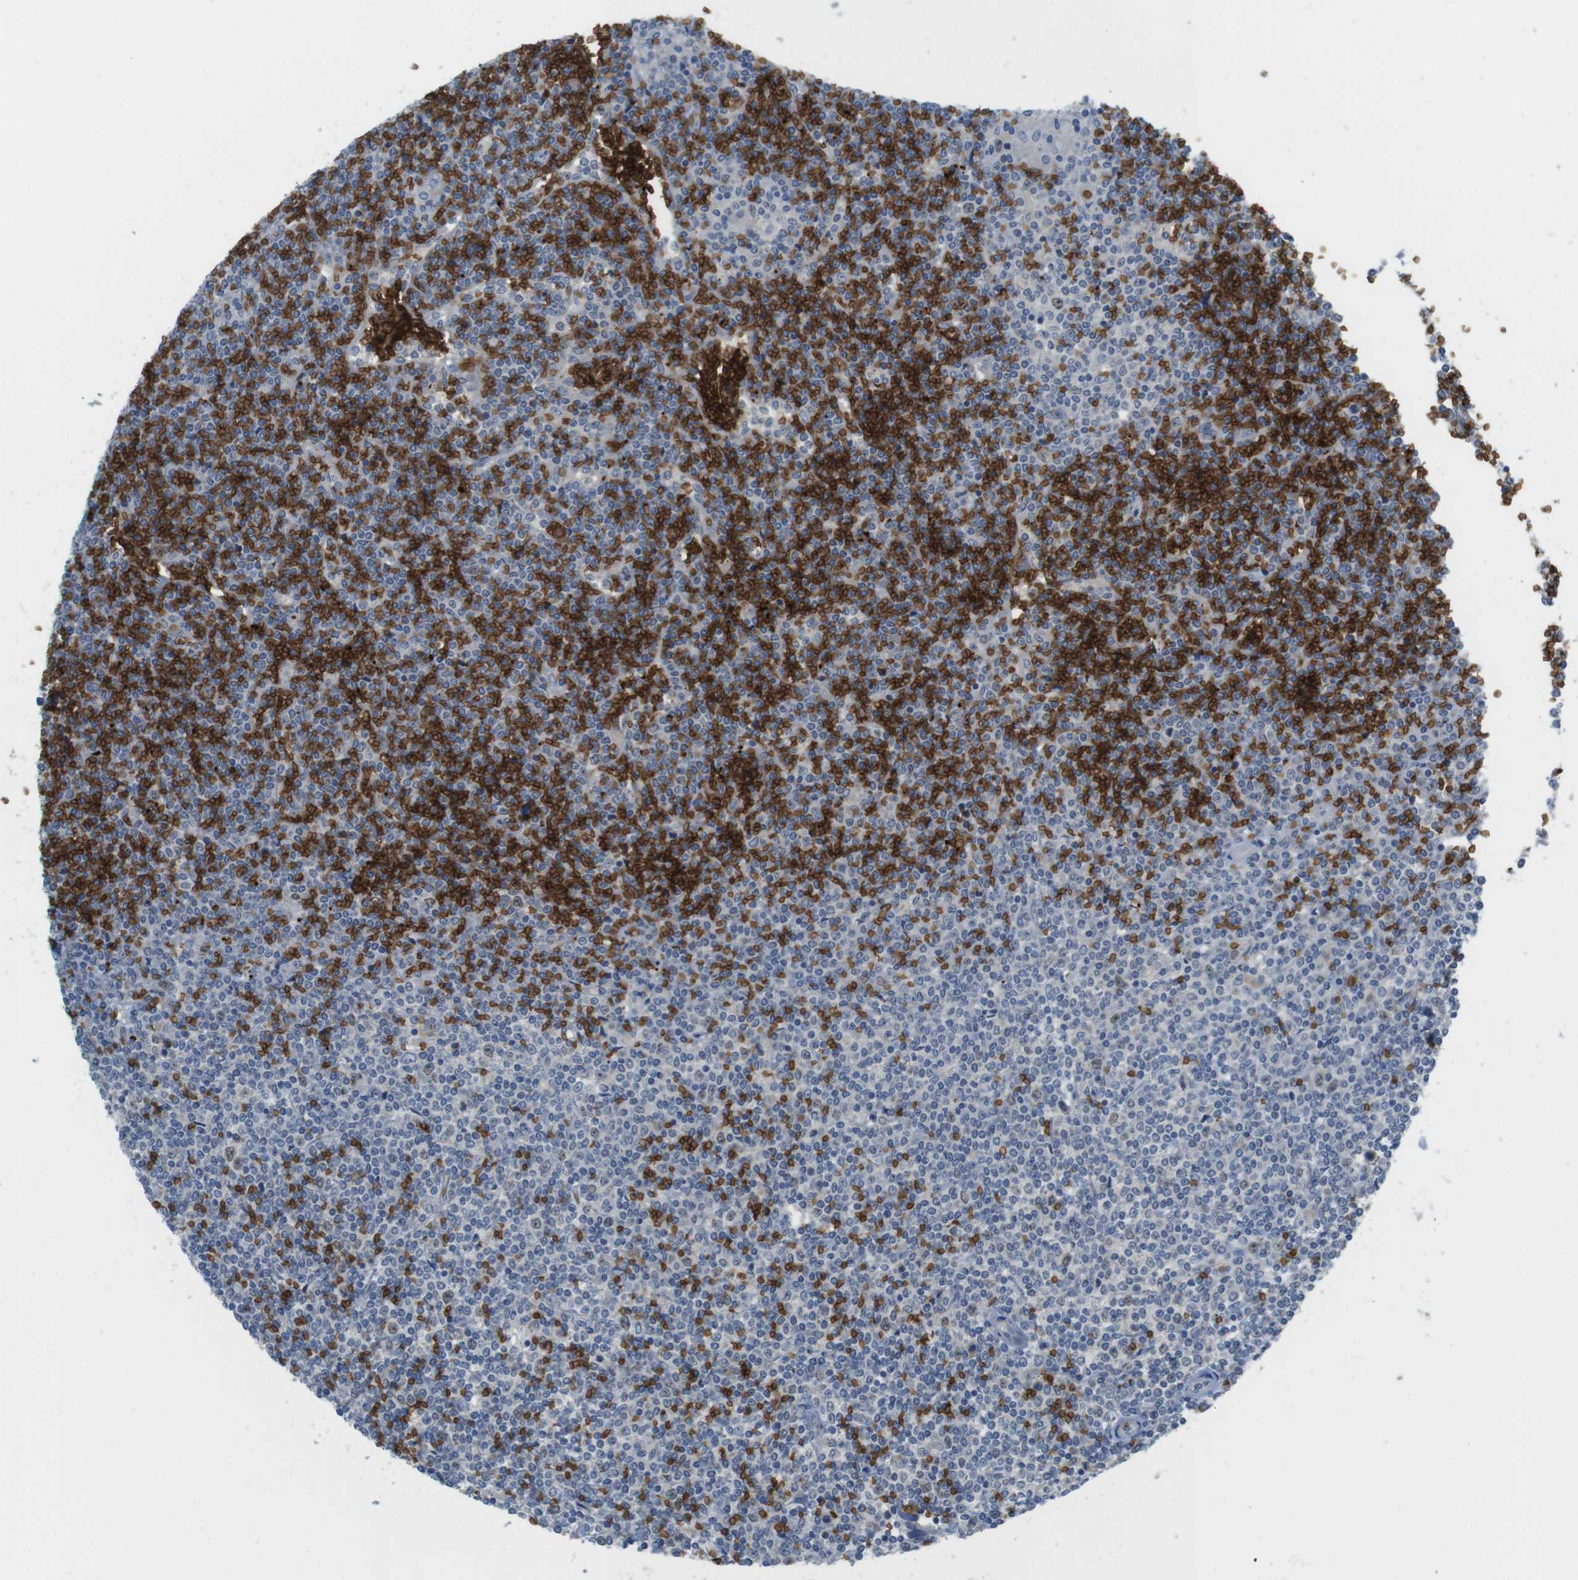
{"staining": {"intensity": "negative", "quantity": "none", "location": "none"}, "tissue": "lymphoma", "cell_type": "Tumor cells", "image_type": "cancer", "snomed": [{"axis": "morphology", "description": "Malignant lymphoma, non-Hodgkin's type, Low grade"}, {"axis": "topography", "description": "Spleen"}], "caption": "High power microscopy micrograph of an immunohistochemistry (IHC) histopathology image of lymphoma, revealing no significant staining in tumor cells.", "gene": "GYPA", "patient": {"sex": "female", "age": 19}}